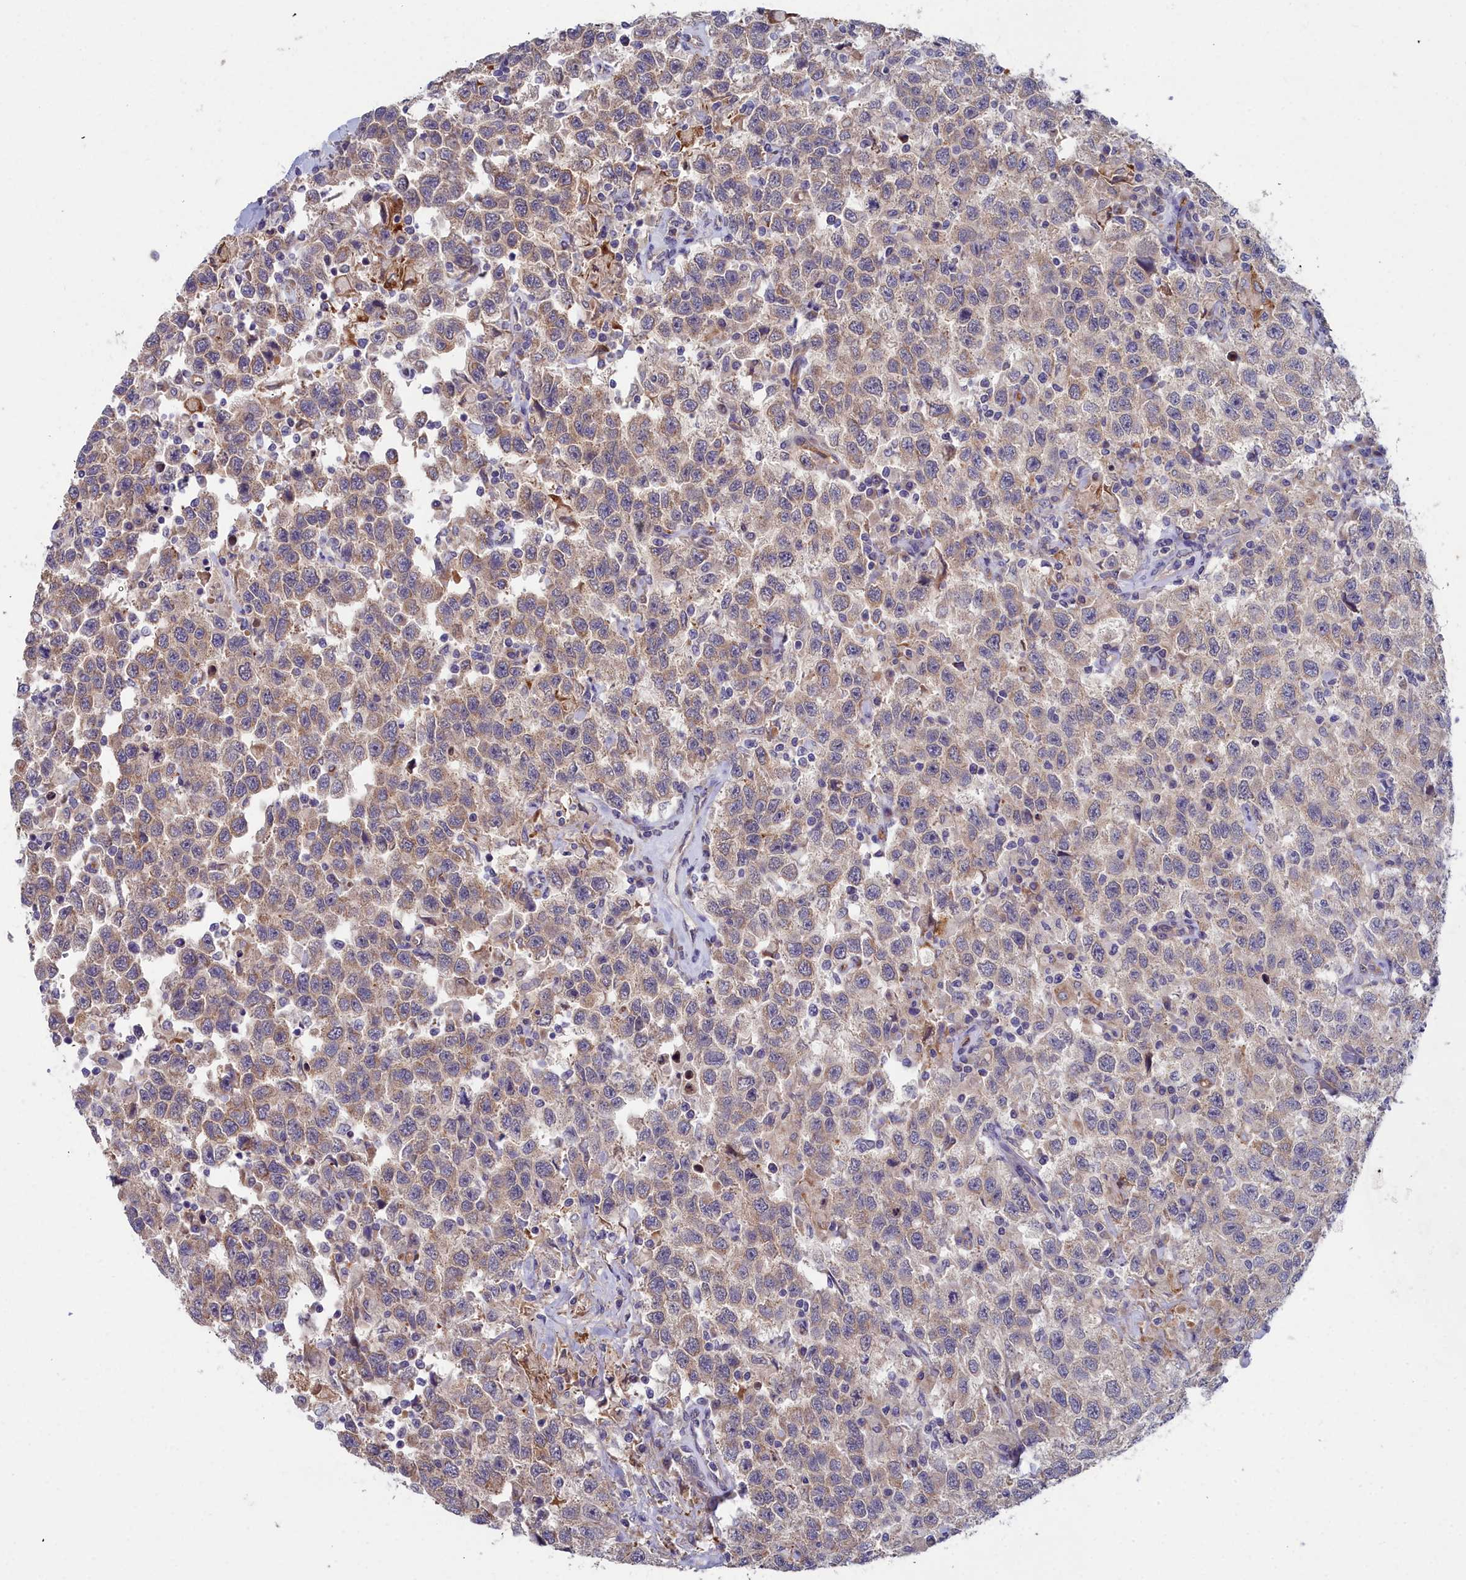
{"staining": {"intensity": "weak", "quantity": "25%-75%", "location": "cytoplasmic/membranous"}, "tissue": "testis cancer", "cell_type": "Tumor cells", "image_type": "cancer", "snomed": [{"axis": "morphology", "description": "Seminoma, NOS"}, {"axis": "topography", "description": "Testis"}], "caption": "Testis cancer was stained to show a protein in brown. There is low levels of weak cytoplasmic/membranous staining in approximately 25%-75% of tumor cells.", "gene": "RDX", "patient": {"sex": "male", "age": 41}}